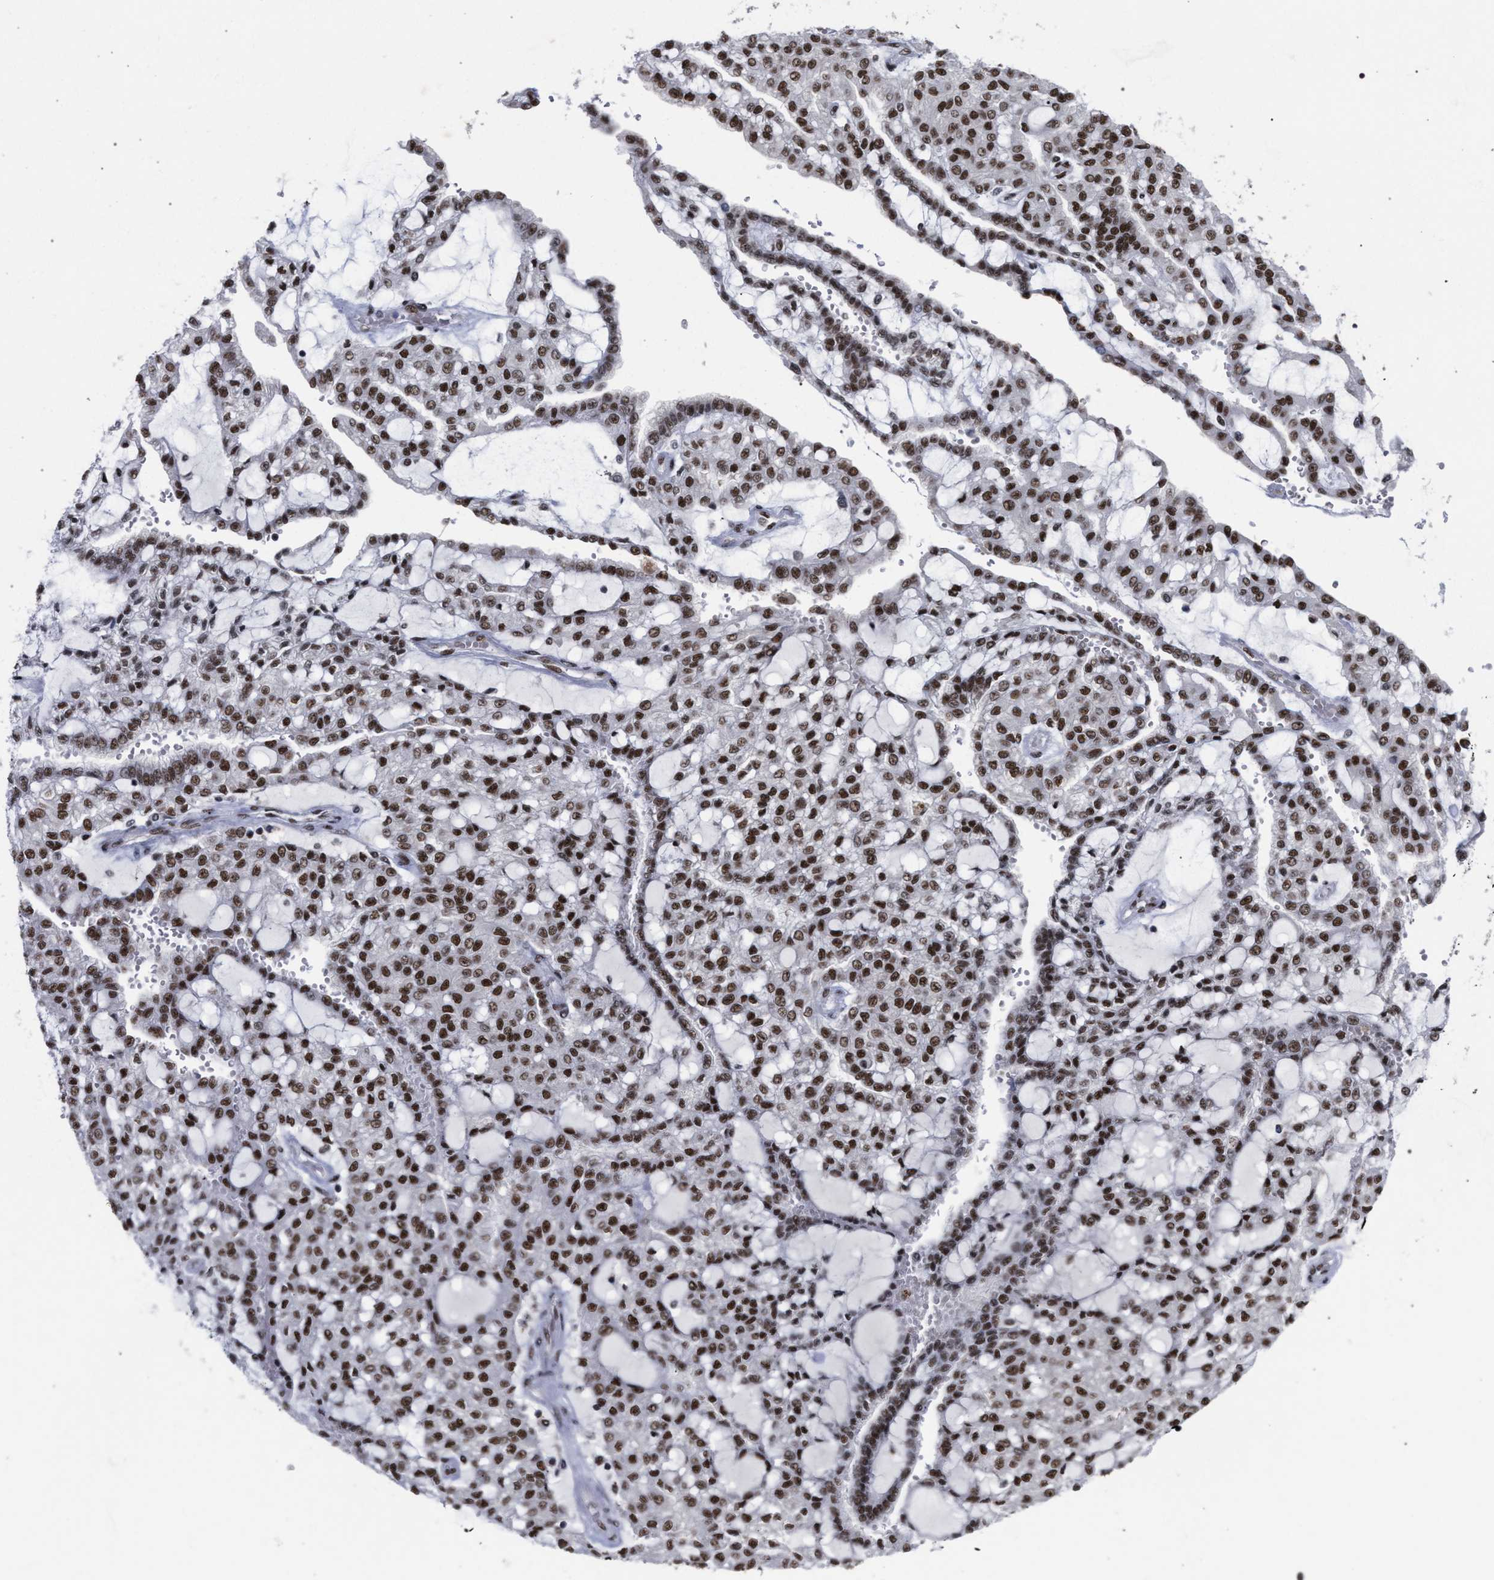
{"staining": {"intensity": "moderate", "quantity": ">75%", "location": "nuclear"}, "tissue": "renal cancer", "cell_type": "Tumor cells", "image_type": "cancer", "snomed": [{"axis": "morphology", "description": "Adenocarcinoma, NOS"}, {"axis": "topography", "description": "Kidney"}], "caption": "Adenocarcinoma (renal) stained for a protein displays moderate nuclear positivity in tumor cells.", "gene": "SCAF4", "patient": {"sex": "male", "age": 63}}